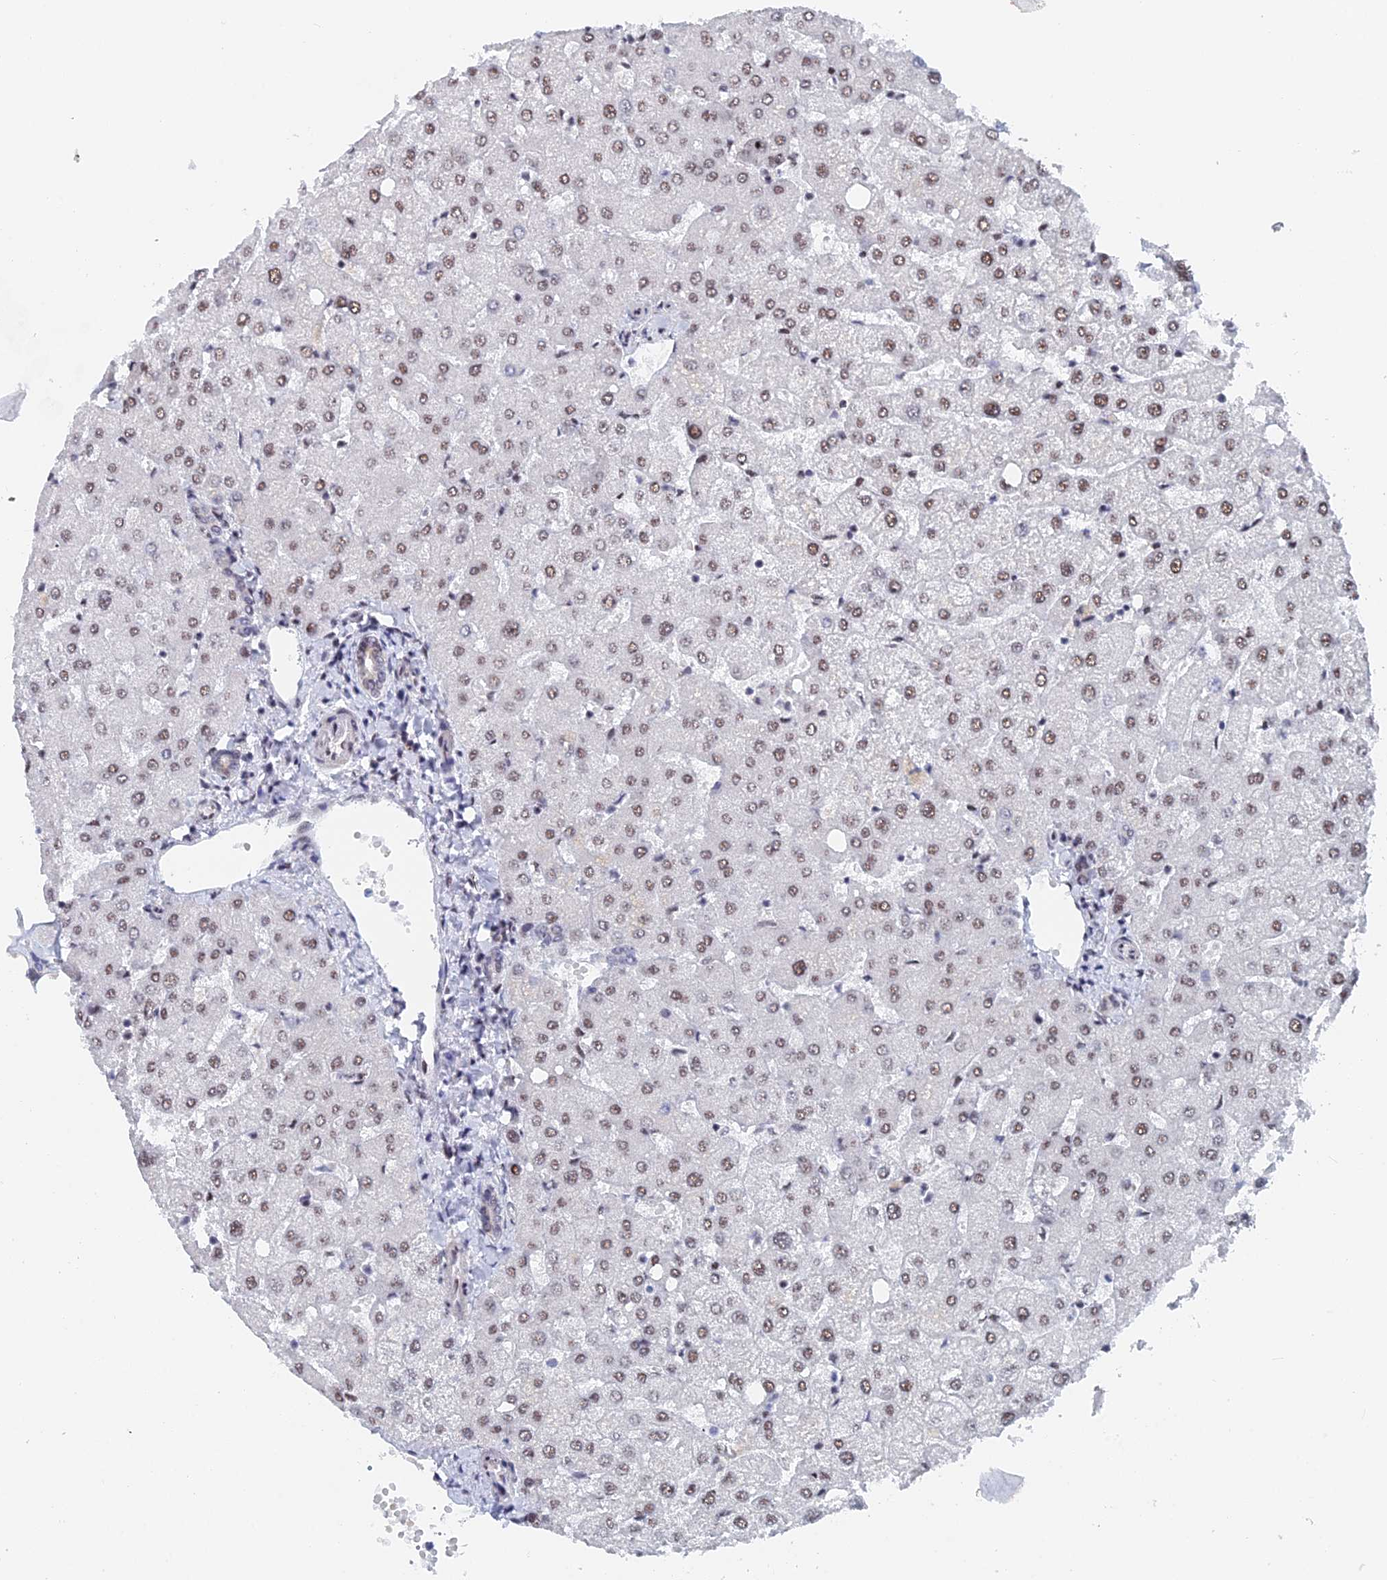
{"staining": {"intensity": "negative", "quantity": "none", "location": "none"}, "tissue": "liver", "cell_type": "Cholangiocytes", "image_type": "normal", "snomed": [{"axis": "morphology", "description": "Normal tissue, NOS"}, {"axis": "topography", "description": "Liver"}], "caption": "DAB (3,3'-diaminobenzidine) immunohistochemical staining of unremarkable human liver shows no significant expression in cholangiocytes.", "gene": "GMNC", "patient": {"sex": "female", "age": 54}}